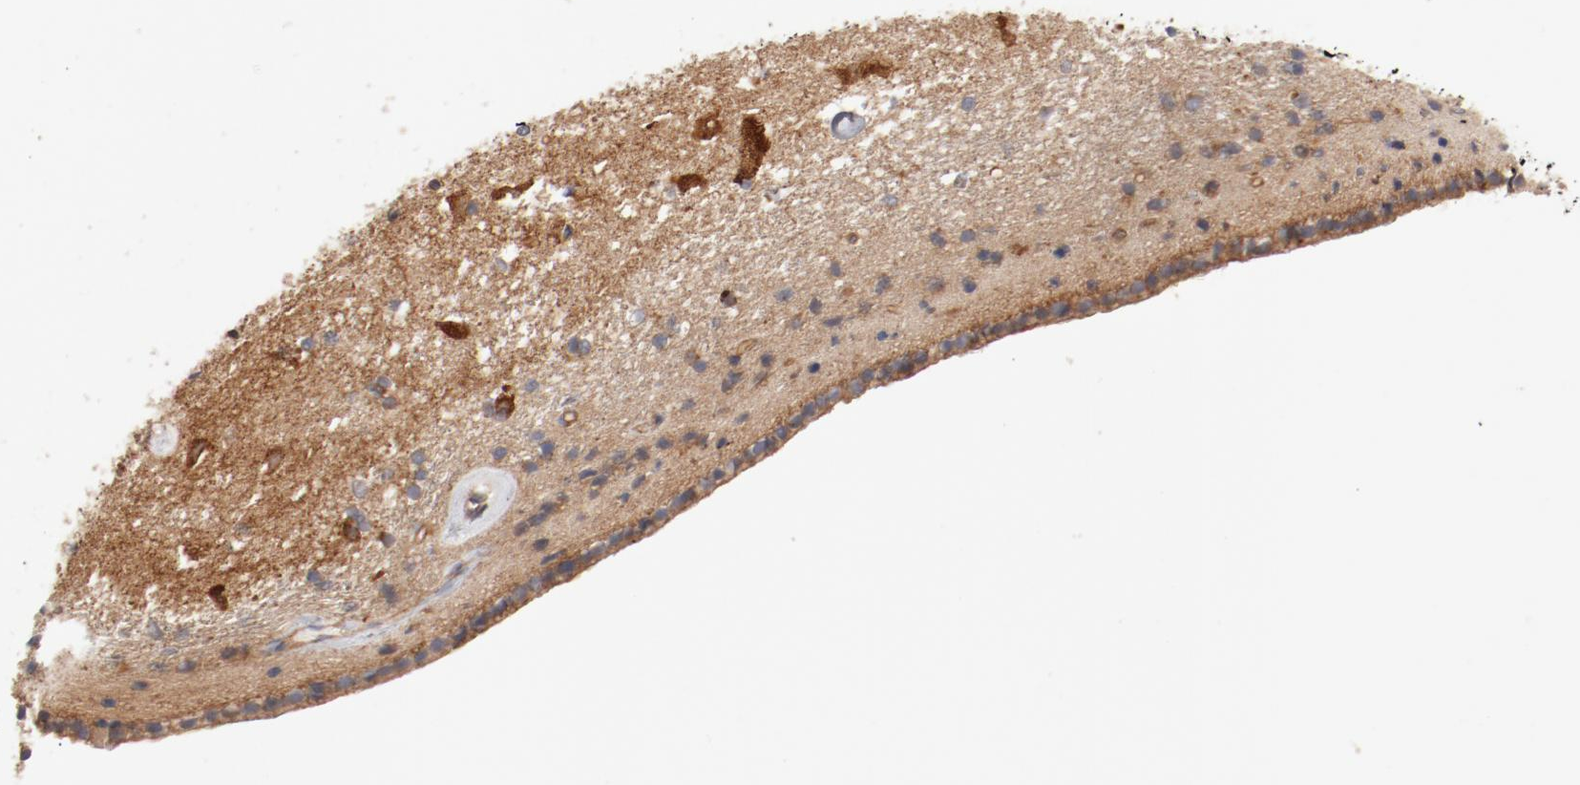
{"staining": {"intensity": "moderate", "quantity": "<25%", "location": "cytoplasmic/membranous"}, "tissue": "caudate", "cell_type": "Glial cells", "image_type": "normal", "snomed": [{"axis": "morphology", "description": "Normal tissue, NOS"}, {"axis": "topography", "description": "Lateral ventricle wall"}], "caption": "Immunohistochemical staining of normal human caudate displays <25% levels of moderate cytoplasmic/membranous protein expression in approximately <25% of glial cells. The staining was performed using DAB (3,3'-diaminobenzidine), with brown indicating positive protein expression. Nuclei are stained blue with hematoxylin.", "gene": "PITPNM2", "patient": {"sex": "female", "age": 19}}